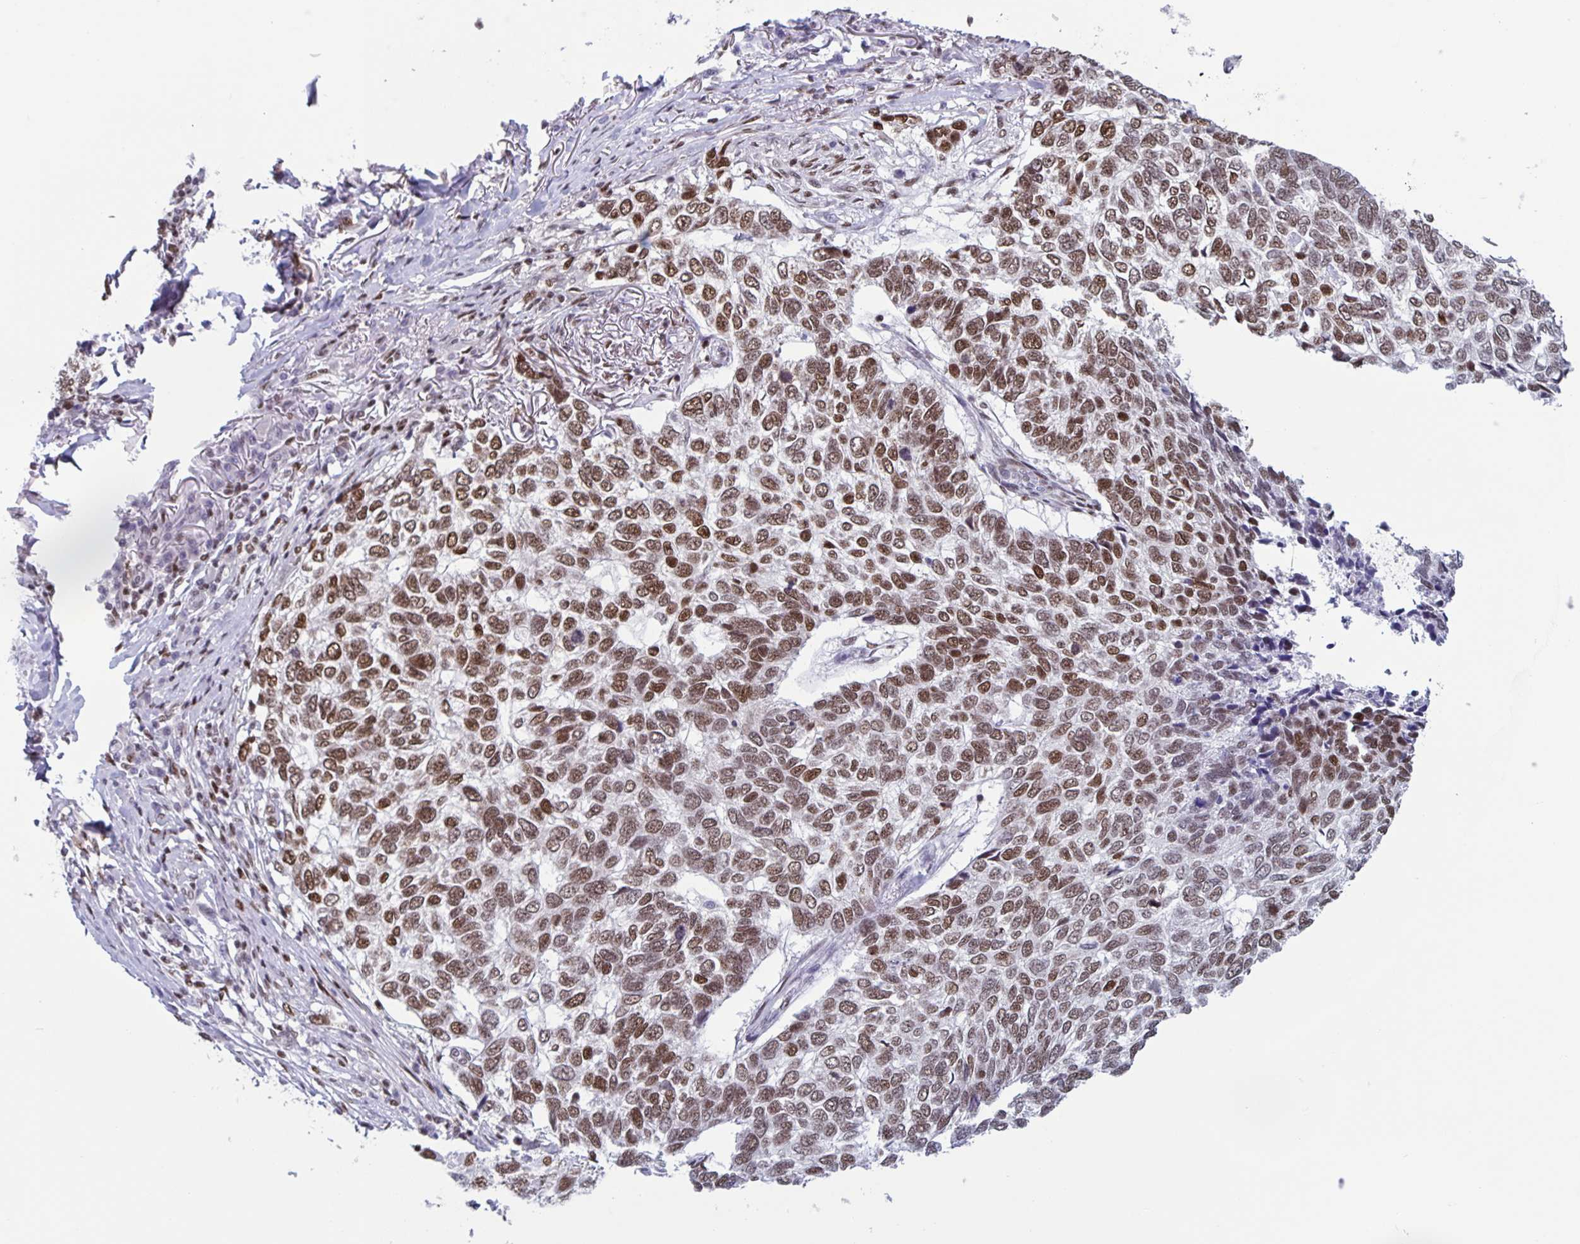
{"staining": {"intensity": "moderate", "quantity": "25%-75%", "location": "nuclear"}, "tissue": "skin cancer", "cell_type": "Tumor cells", "image_type": "cancer", "snomed": [{"axis": "morphology", "description": "Basal cell carcinoma"}, {"axis": "topography", "description": "Skin"}], "caption": "About 25%-75% of tumor cells in basal cell carcinoma (skin) exhibit moderate nuclear protein positivity as visualized by brown immunohistochemical staining.", "gene": "JUND", "patient": {"sex": "female", "age": 65}}